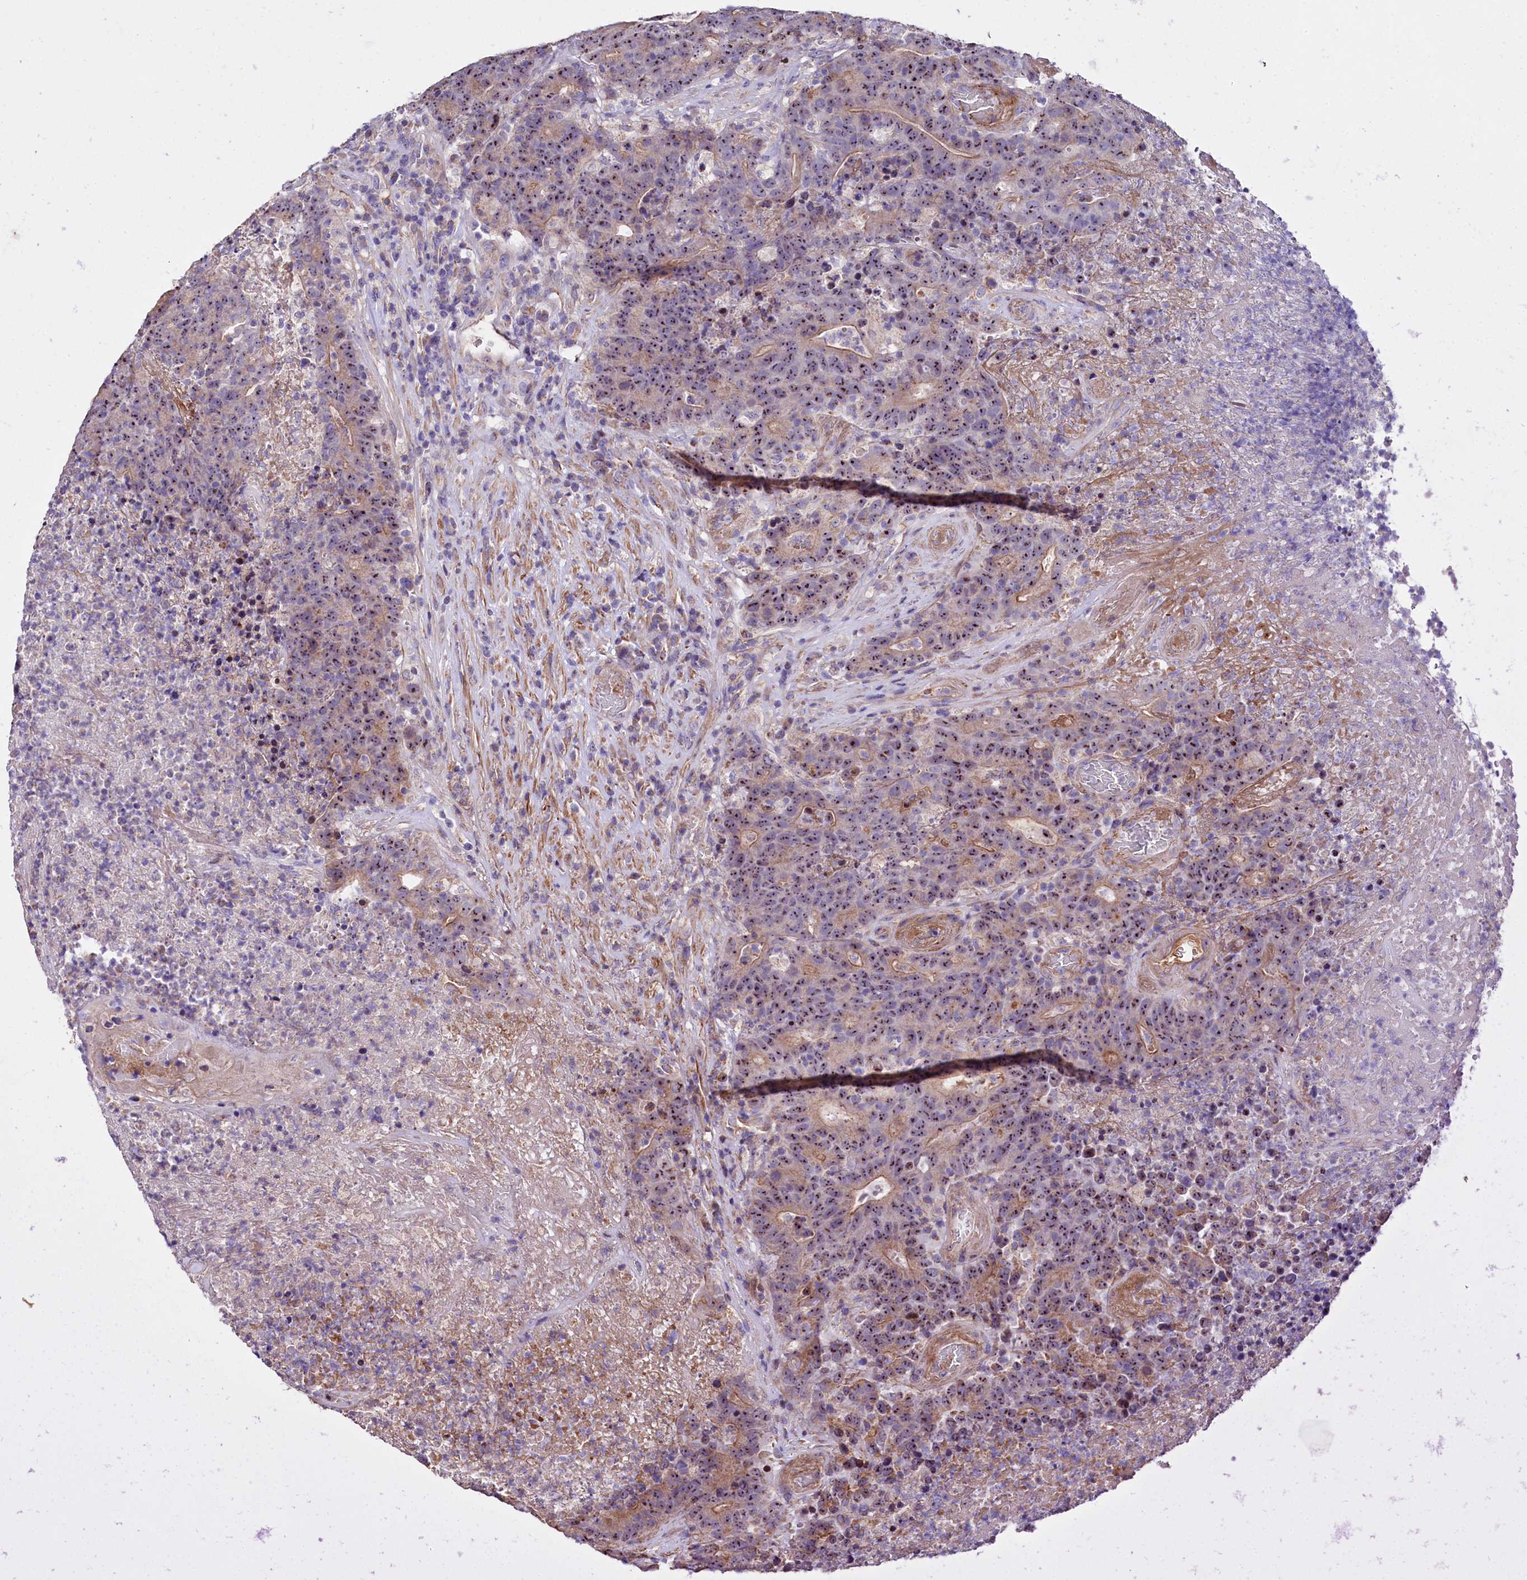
{"staining": {"intensity": "moderate", "quantity": ">75%", "location": "cytoplasmic/membranous,nuclear"}, "tissue": "colorectal cancer", "cell_type": "Tumor cells", "image_type": "cancer", "snomed": [{"axis": "morphology", "description": "Adenocarcinoma, NOS"}, {"axis": "topography", "description": "Colon"}], "caption": "An immunohistochemistry (IHC) histopathology image of neoplastic tissue is shown. Protein staining in brown highlights moderate cytoplasmic/membranous and nuclear positivity in colorectal cancer (adenocarcinoma) within tumor cells.", "gene": "RPUSD3", "patient": {"sex": "female", "age": 75}}